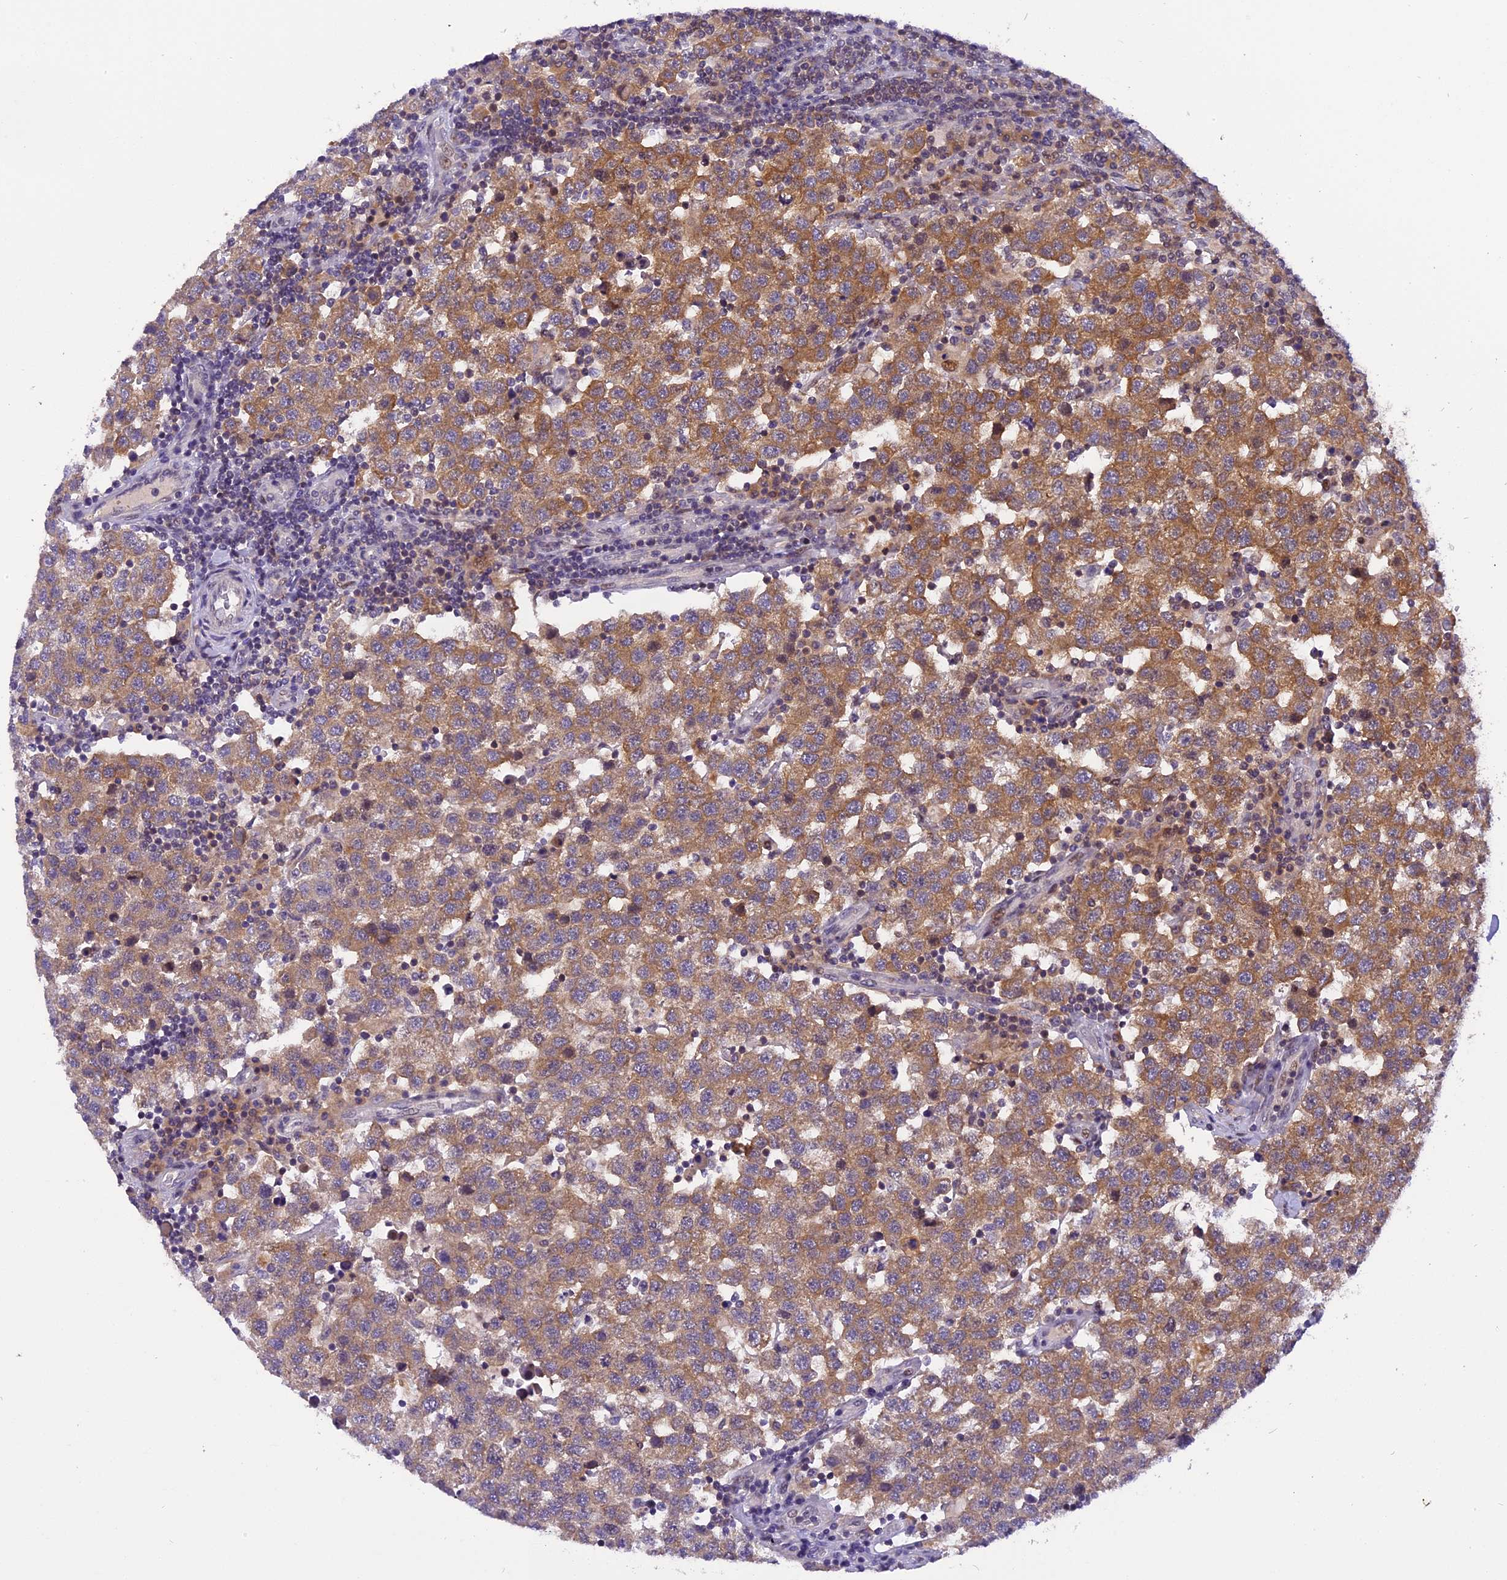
{"staining": {"intensity": "strong", "quantity": ">75%", "location": "cytoplasmic/membranous"}, "tissue": "testis cancer", "cell_type": "Tumor cells", "image_type": "cancer", "snomed": [{"axis": "morphology", "description": "Seminoma, NOS"}, {"axis": "topography", "description": "Testis"}], "caption": "Strong cytoplasmic/membranous protein positivity is seen in about >75% of tumor cells in seminoma (testis).", "gene": "RABGGTA", "patient": {"sex": "male", "age": 34}}